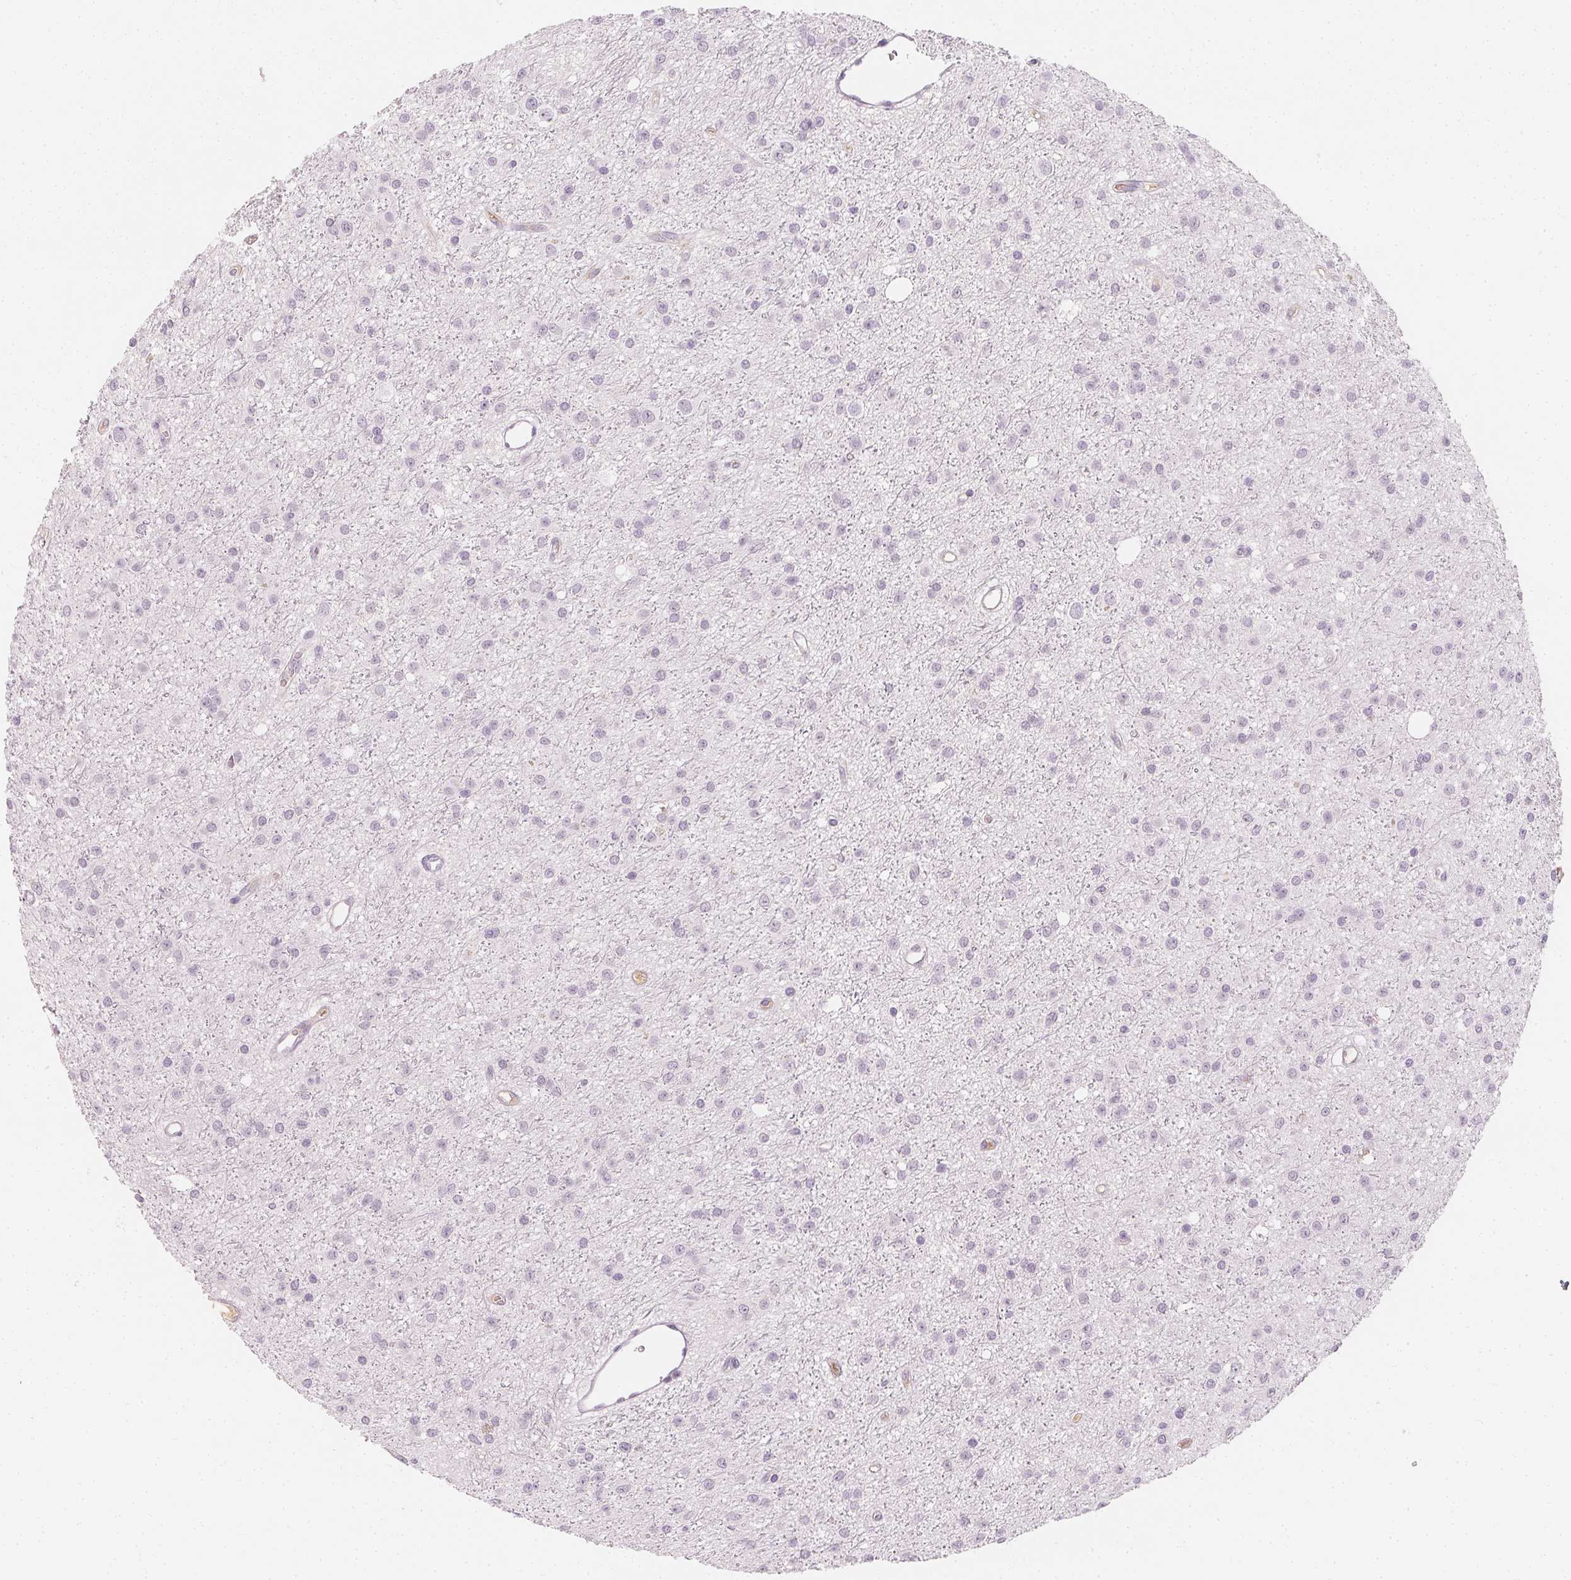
{"staining": {"intensity": "negative", "quantity": "none", "location": "none"}, "tissue": "glioma", "cell_type": "Tumor cells", "image_type": "cancer", "snomed": [{"axis": "morphology", "description": "Glioma, malignant, Low grade"}, {"axis": "topography", "description": "Brain"}], "caption": "Tumor cells are negative for brown protein staining in low-grade glioma (malignant).", "gene": "AFM", "patient": {"sex": "male", "age": 27}}